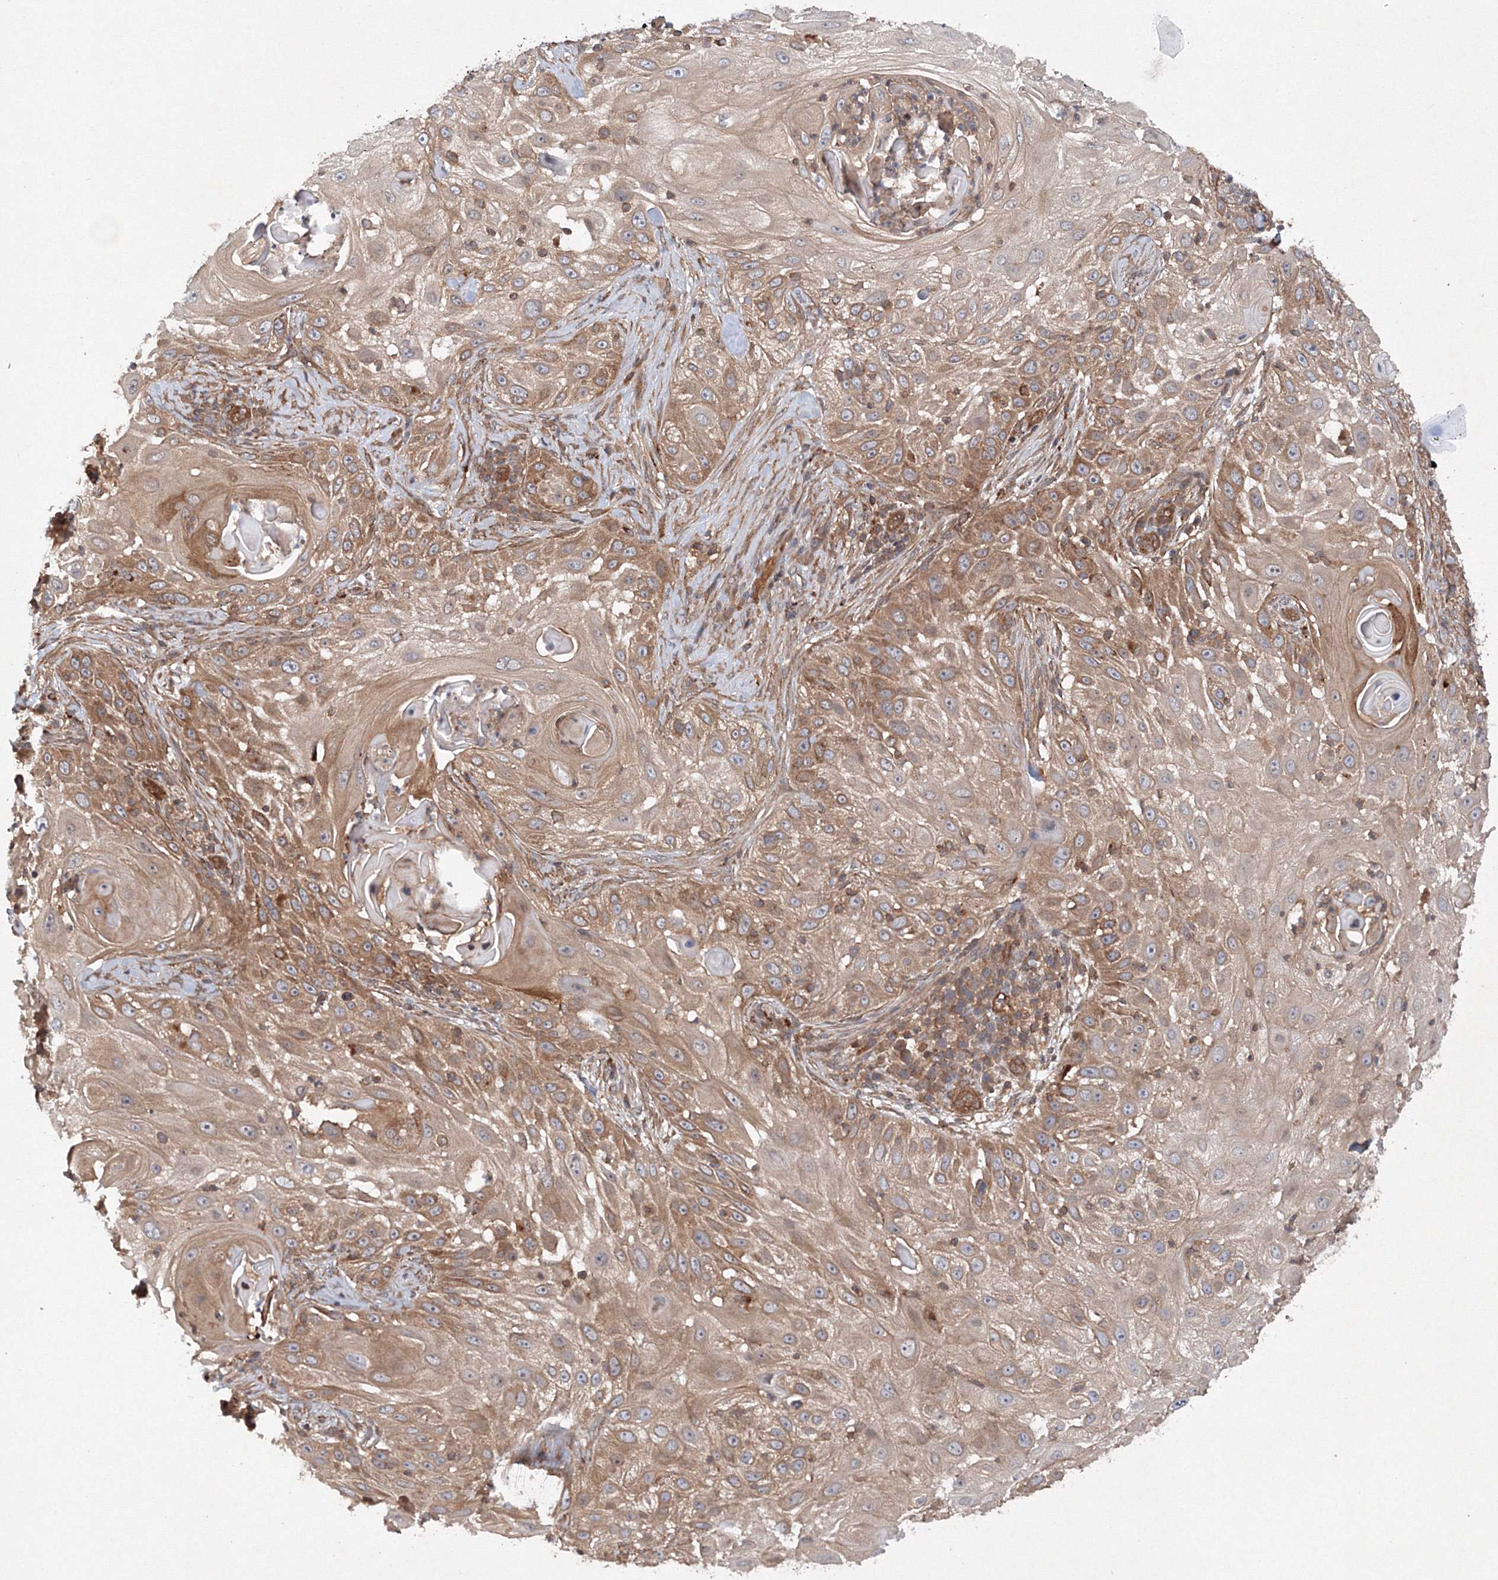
{"staining": {"intensity": "moderate", "quantity": ">75%", "location": "cytoplasmic/membranous"}, "tissue": "skin cancer", "cell_type": "Tumor cells", "image_type": "cancer", "snomed": [{"axis": "morphology", "description": "Squamous cell carcinoma, NOS"}, {"axis": "topography", "description": "Skin"}], "caption": "This photomicrograph exhibits immunohistochemistry (IHC) staining of human skin cancer, with medium moderate cytoplasmic/membranous positivity in approximately >75% of tumor cells.", "gene": "DCTD", "patient": {"sex": "female", "age": 44}}